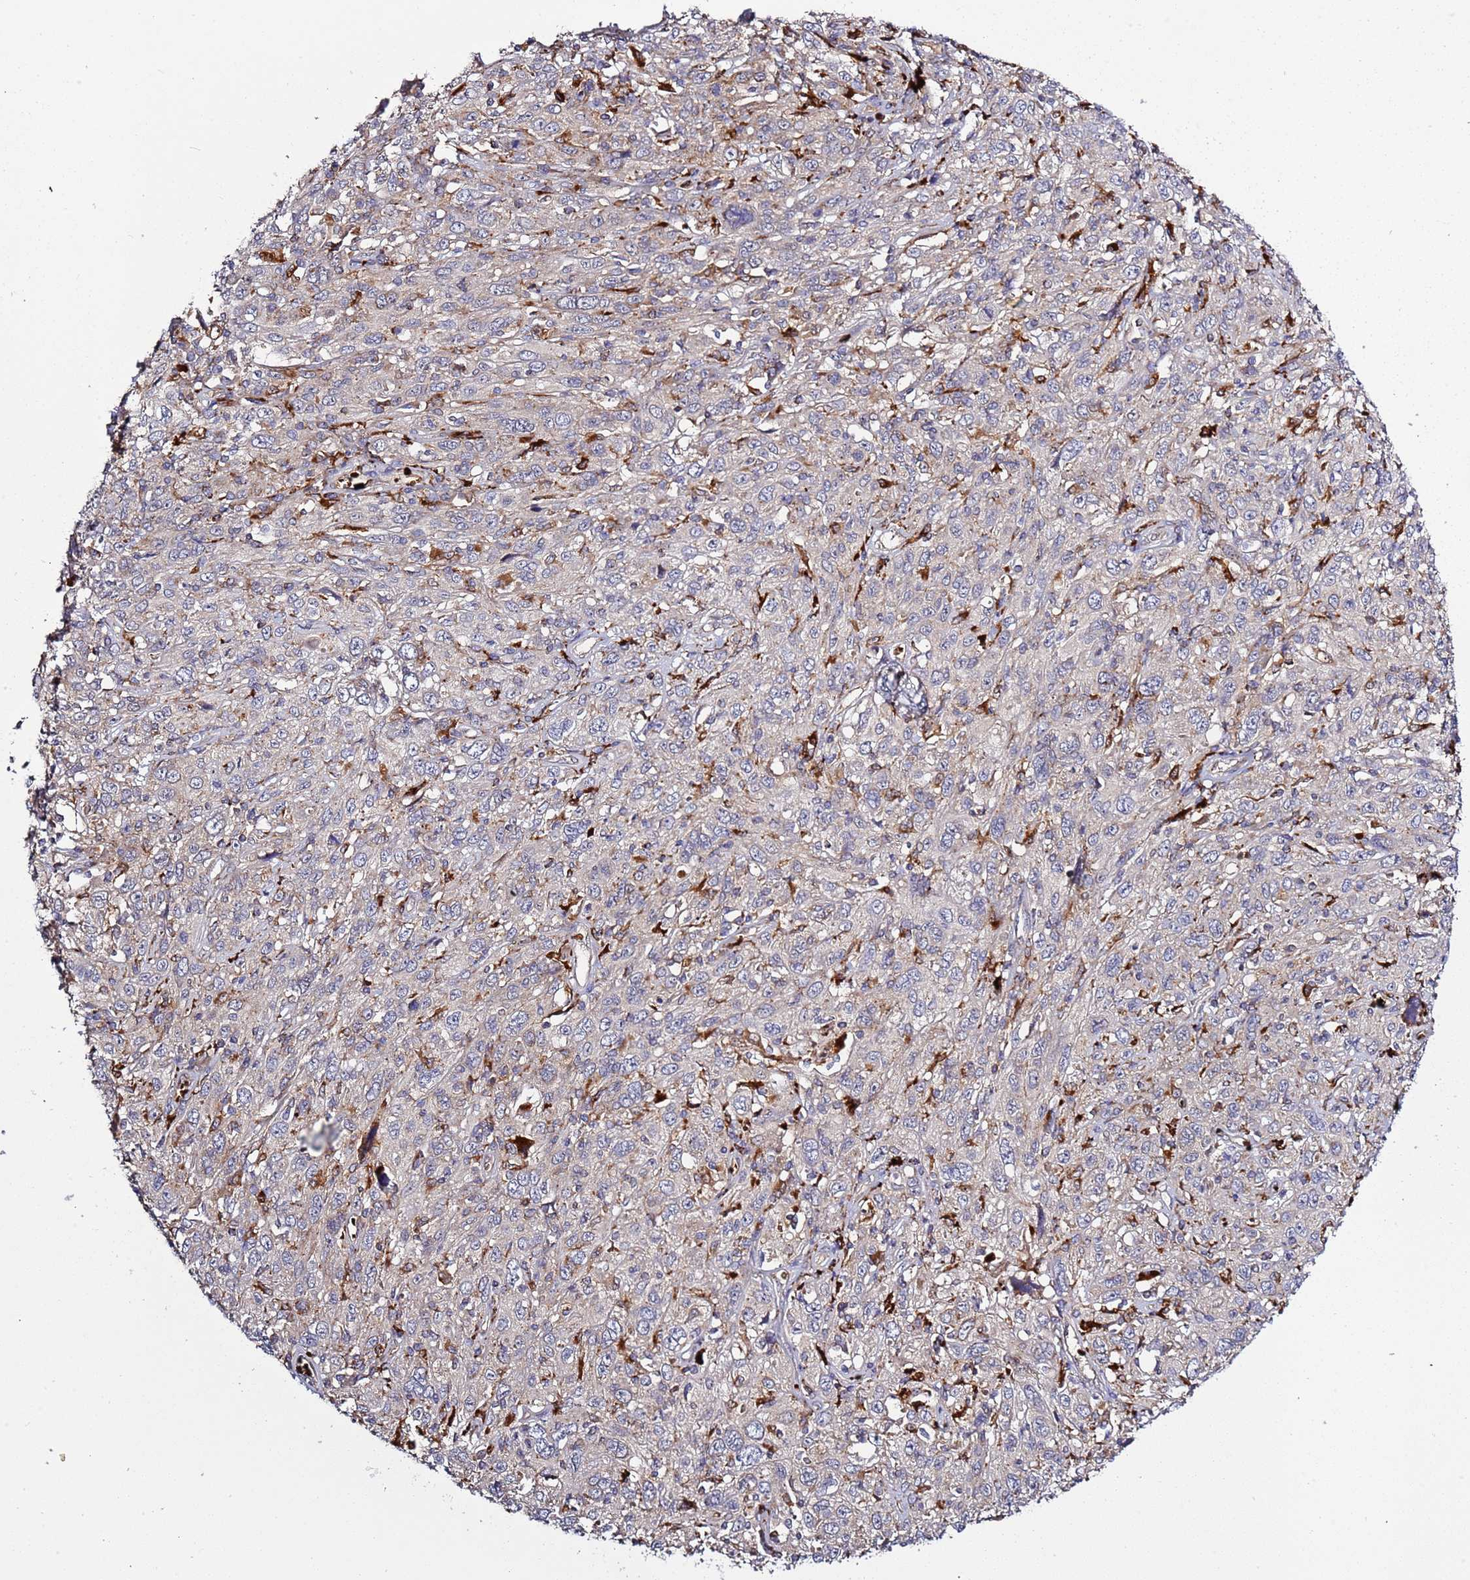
{"staining": {"intensity": "weak", "quantity": "25%-75%", "location": "cytoplasmic/membranous"}, "tissue": "cervical cancer", "cell_type": "Tumor cells", "image_type": "cancer", "snomed": [{"axis": "morphology", "description": "Squamous cell carcinoma, NOS"}, {"axis": "topography", "description": "Cervix"}], "caption": "Immunohistochemistry histopathology image of cervical squamous cell carcinoma stained for a protein (brown), which shows low levels of weak cytoplasmic/membranous positivity in approximately 25%-75% of tumor cells.", "gene": "VPS36", "patient": {"sex": "female", "age": 46}}